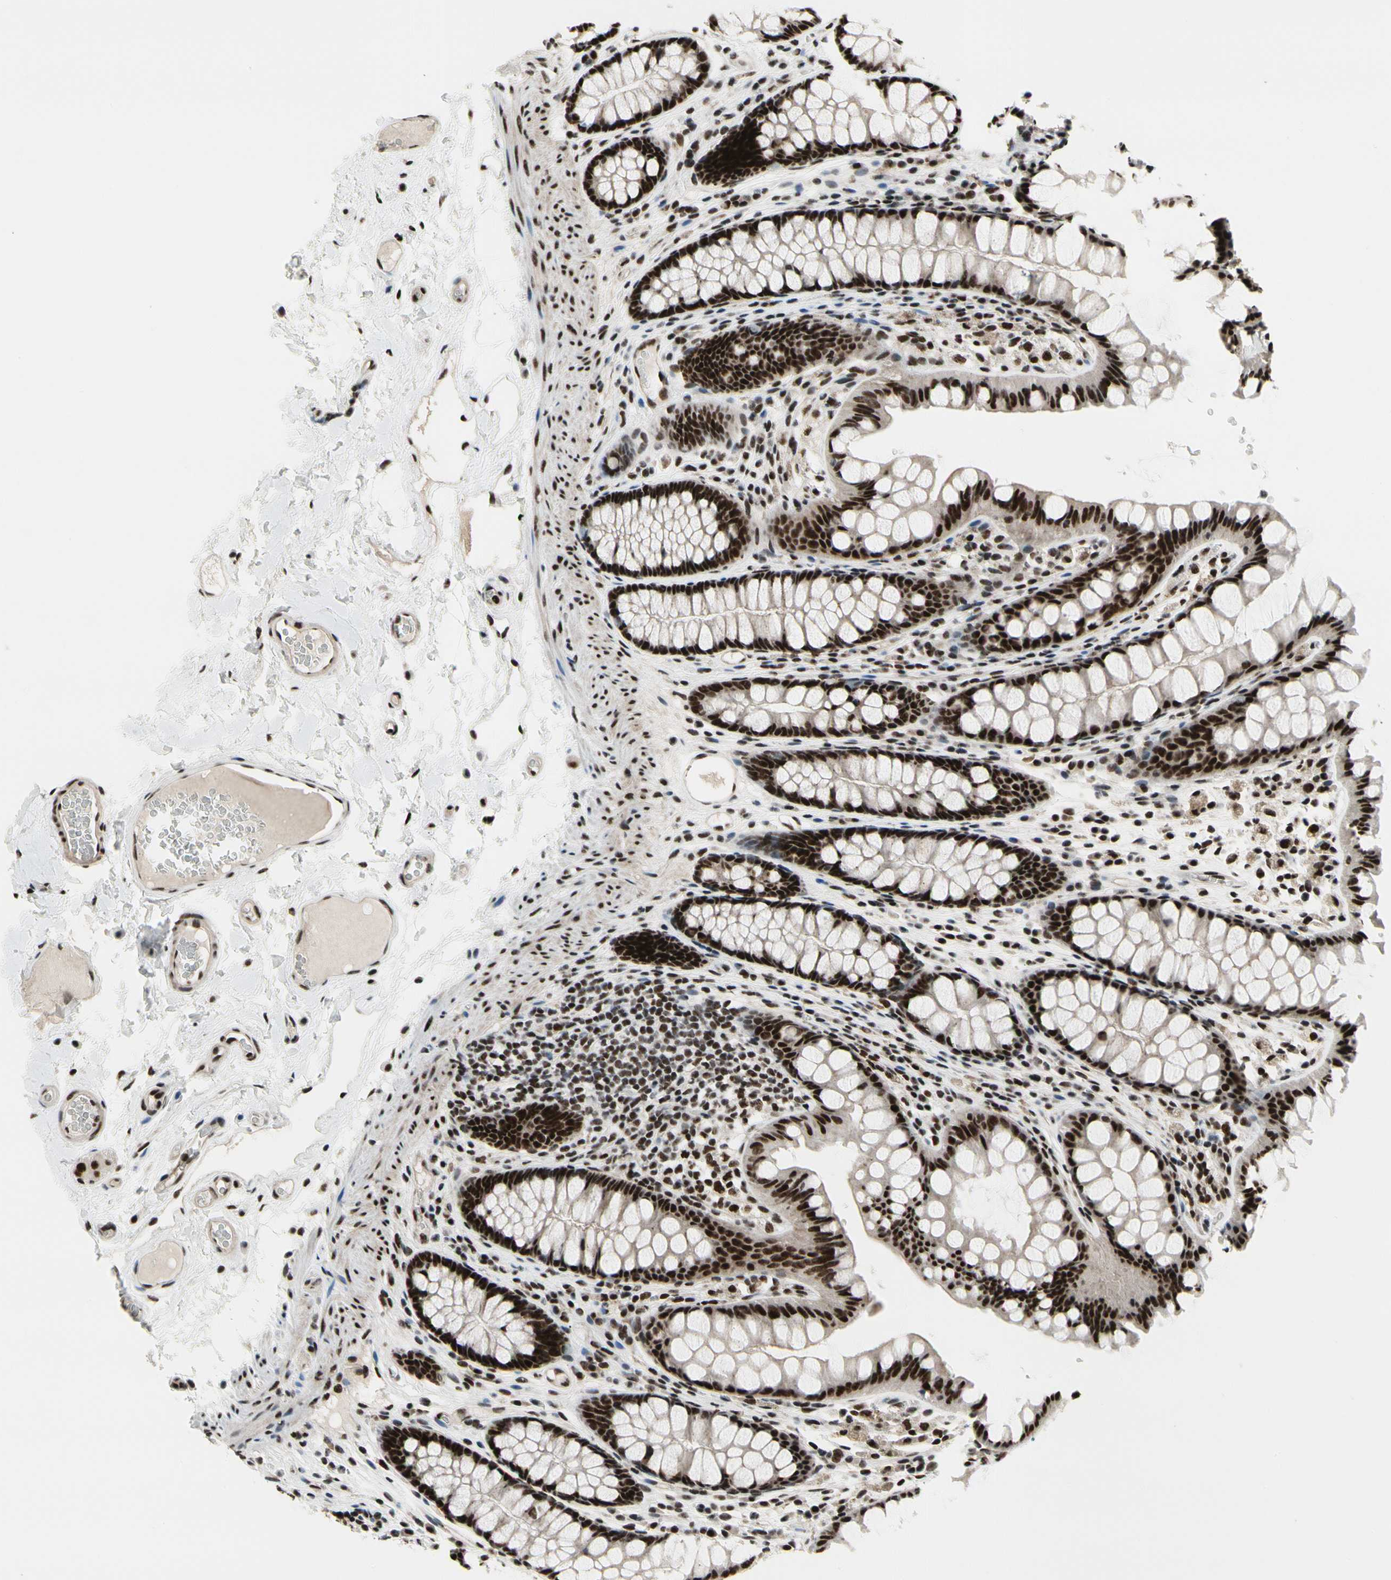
{"staining": {"intensity": "strong", "quantity": ">75%", "location": "nuclear"}, "tissue": "colon", "cell_type": "Endothelial cells", "image_type": "normal", "snomed": [{"axis": "morphology", "description": "Normal tissue, NOS"}, {"axis": "topography", "description": "Colon"}], "caption": "Immunohistochemical staining of benign colon reveals strong nuclear protein positivity in about >75% of endothelial cells.", "gene": "SRSF11", "patient": {"sex": "female", "age": 55}}